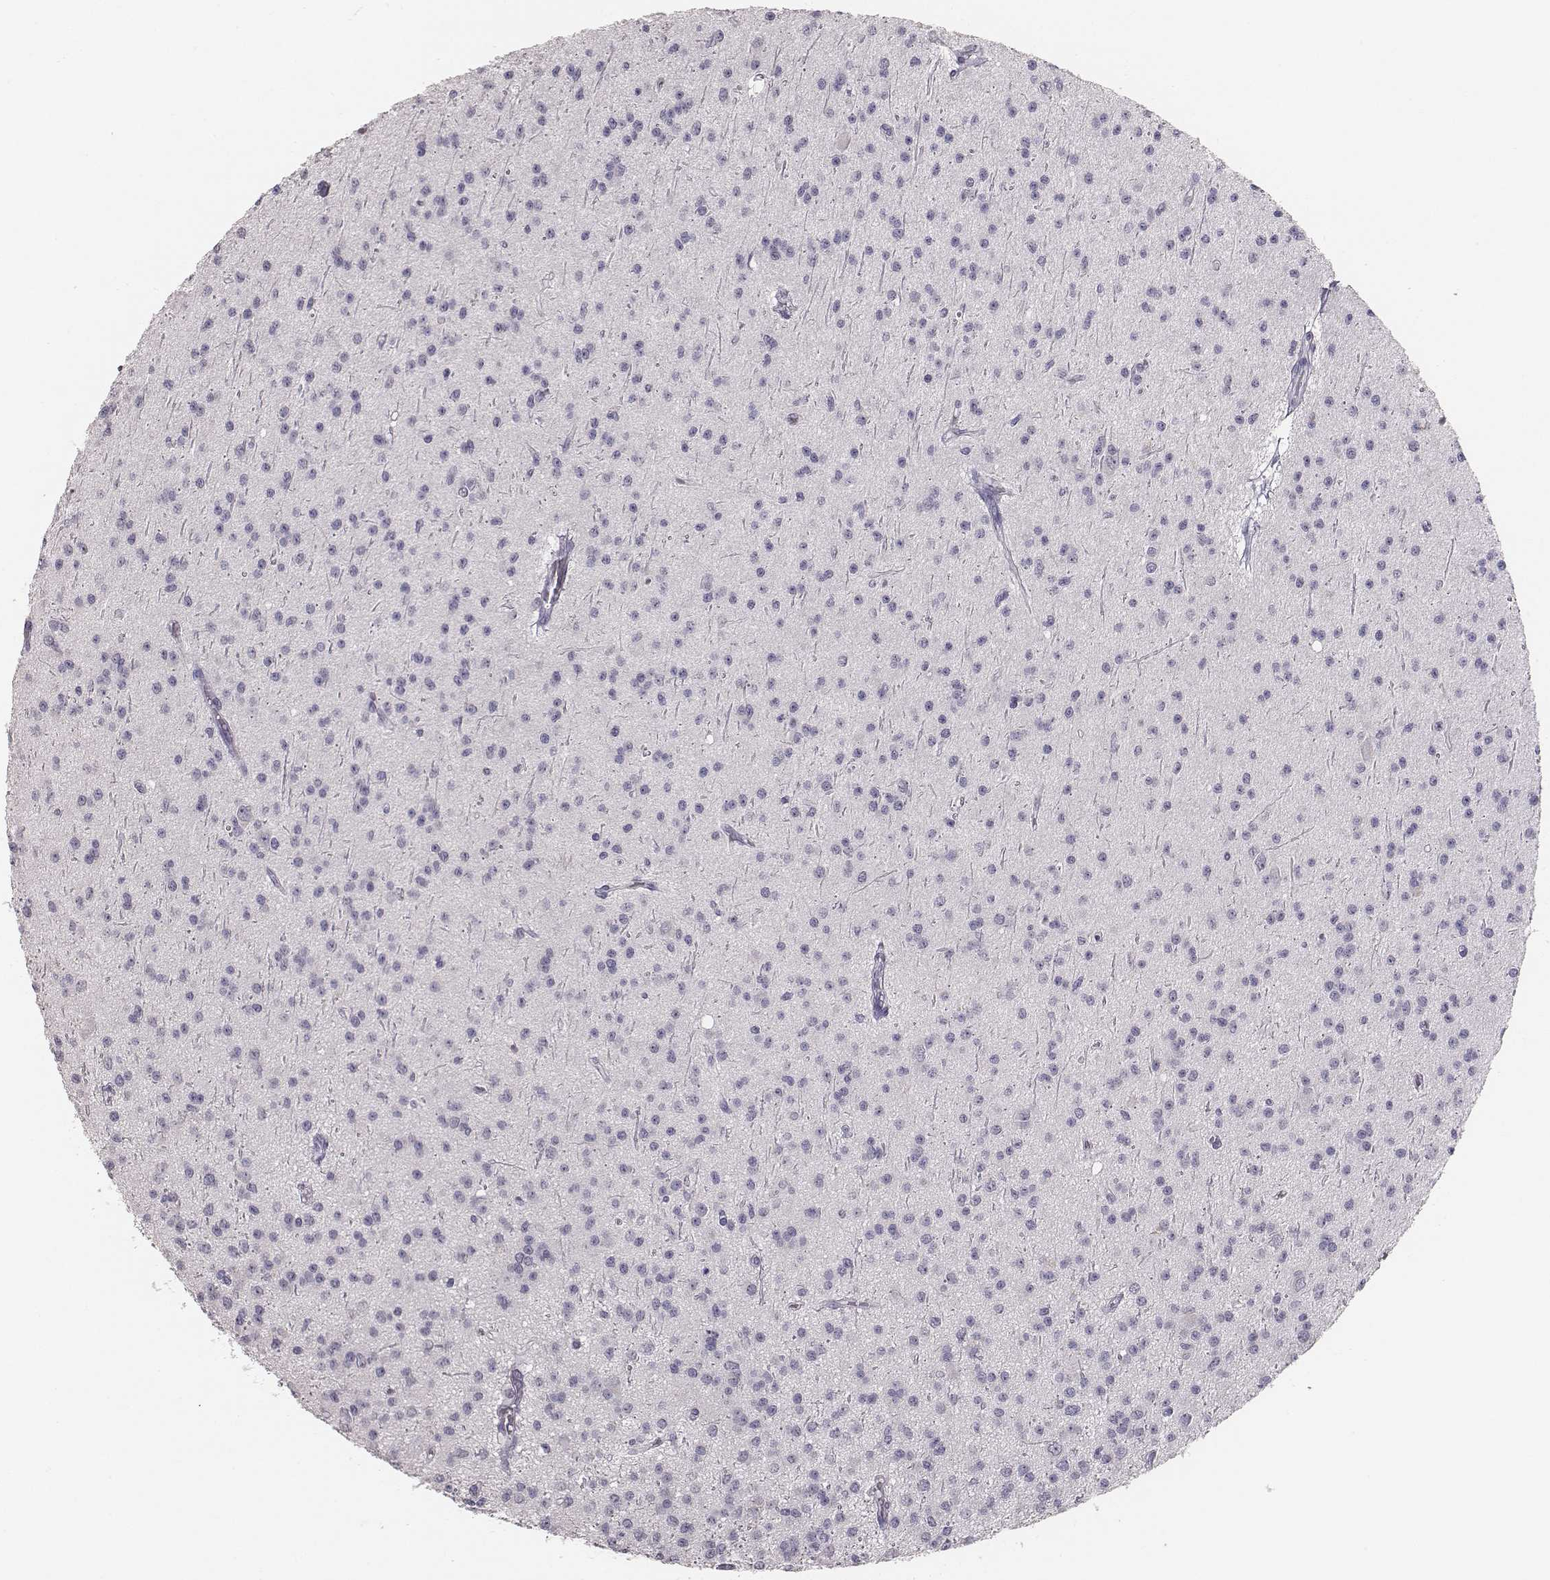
{"staining": {"intensity": "negative", "quantity": "none", "location": "none"}, "tissue": "glioma", "cell_type": "Tumor cells", "image_type": "cancer", "snomed": [{"axis": "morphology", "description": "Glioma, malignant, Low grade"}, {"axis": "topography", "description": "Brain"}], "caption": "DAB (3,3'-diaminobenzidine) immunohistochemical staining of glioma displays no significant expression in tumor cells. The staining was performed using DAB (3,3'-diaminobenzidine) to visualize the protein expression in brown, while the nuclei were stained in blue with hematoxylin (Magnification: 20x).", "gene": "MYH6", "patient": {"sex": "male", "age": 27}}